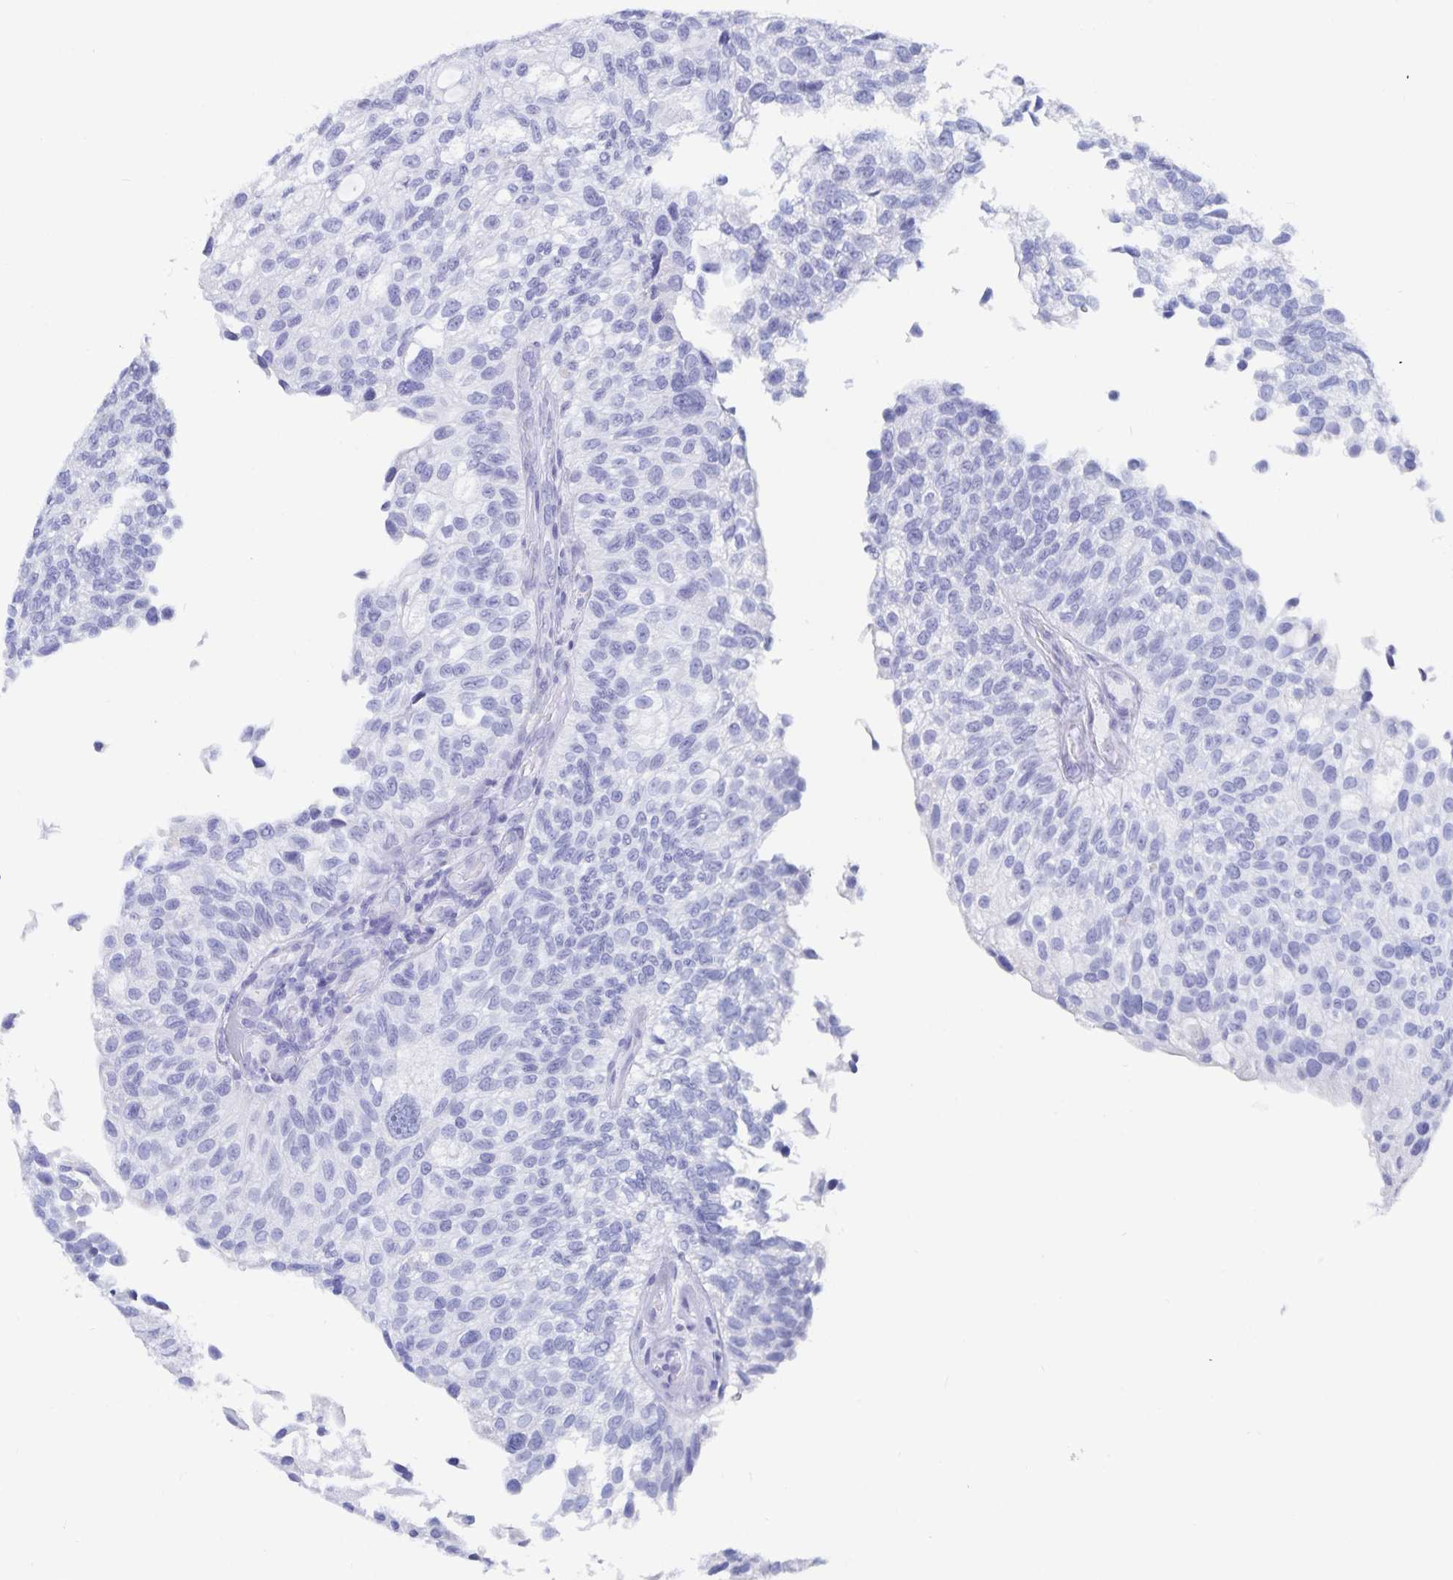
{"staining": {"intensity": "negative", "quantity": "none", "location": "none"}, "tissue": "urothelial cancer", "cell_type": "Tumor cells", "image_type": "cancer", "snomed": [{"axis": "morphology", "description": "Urothelial carcinoma, NOS"}, {"axis": "topography", "description": "Urinary bladder"}], "caption": "Protein analysis of transitional cell carcinoma displays no significant staining in tumor cells.", "gene": "C19orf73", "patient": {"sex": "male", "age": 87}}